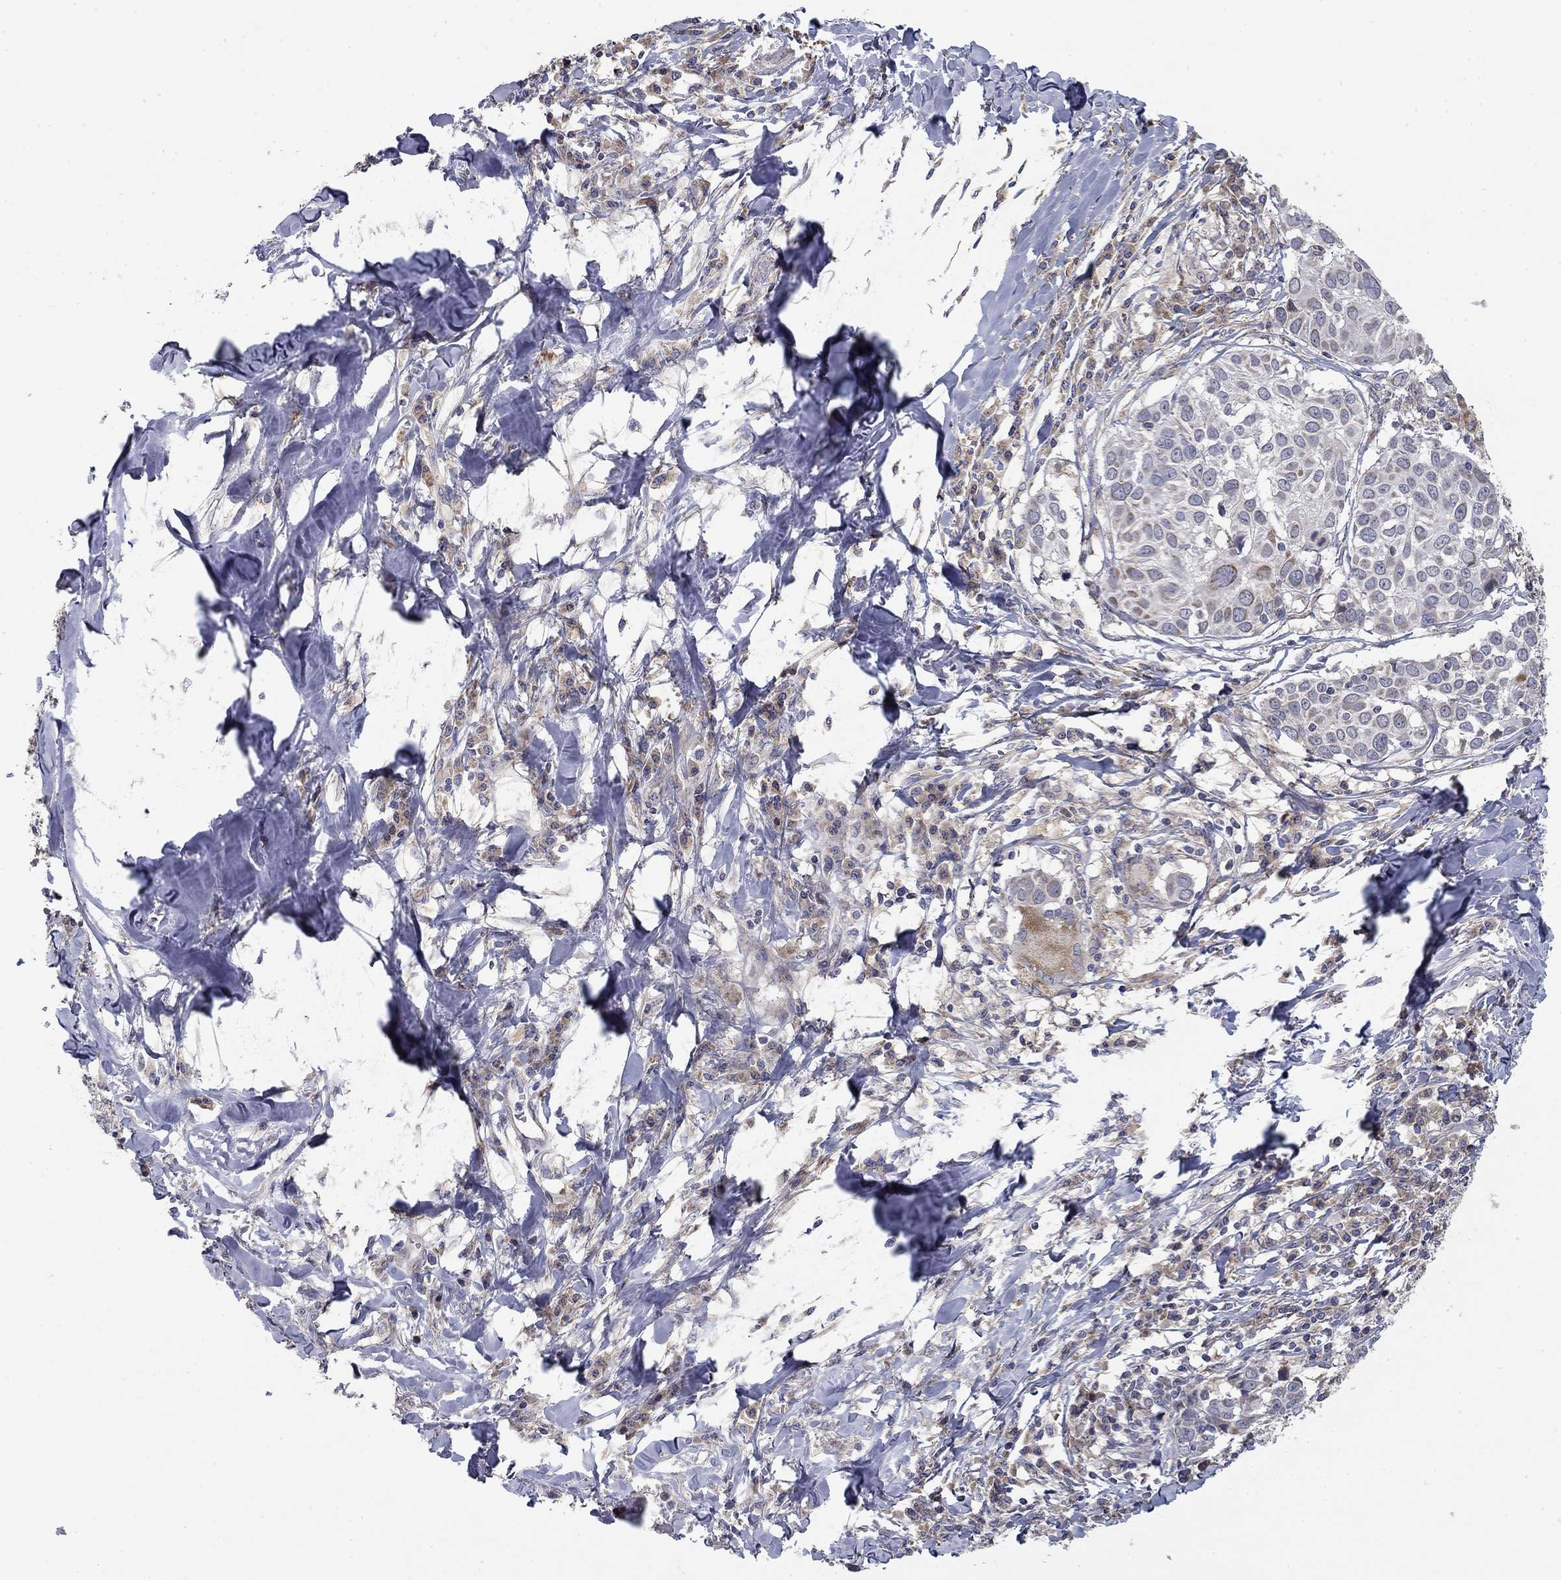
{"staining": {"intensity": "negative", "quantity": "none", "location": "none"}, "tissue": "lung cancer", "cell_type": "Tumor cells", "image_type": "cancer", "snomed": [{"axis": "morphology", "description": "Squamous cell carcinoma, NOS"}, {"axis": "topography", "description": "Lung"}], "caption": "Immunohistochemistry (IHC) of lung cancer (squamous cell carcinoma) exhibits no staining in tumor cells. (Immunohistochemistry, brightfield microscopy, high magnification).", "gene": "MMAA", "patient": {"sex": "male", "age": 57}}